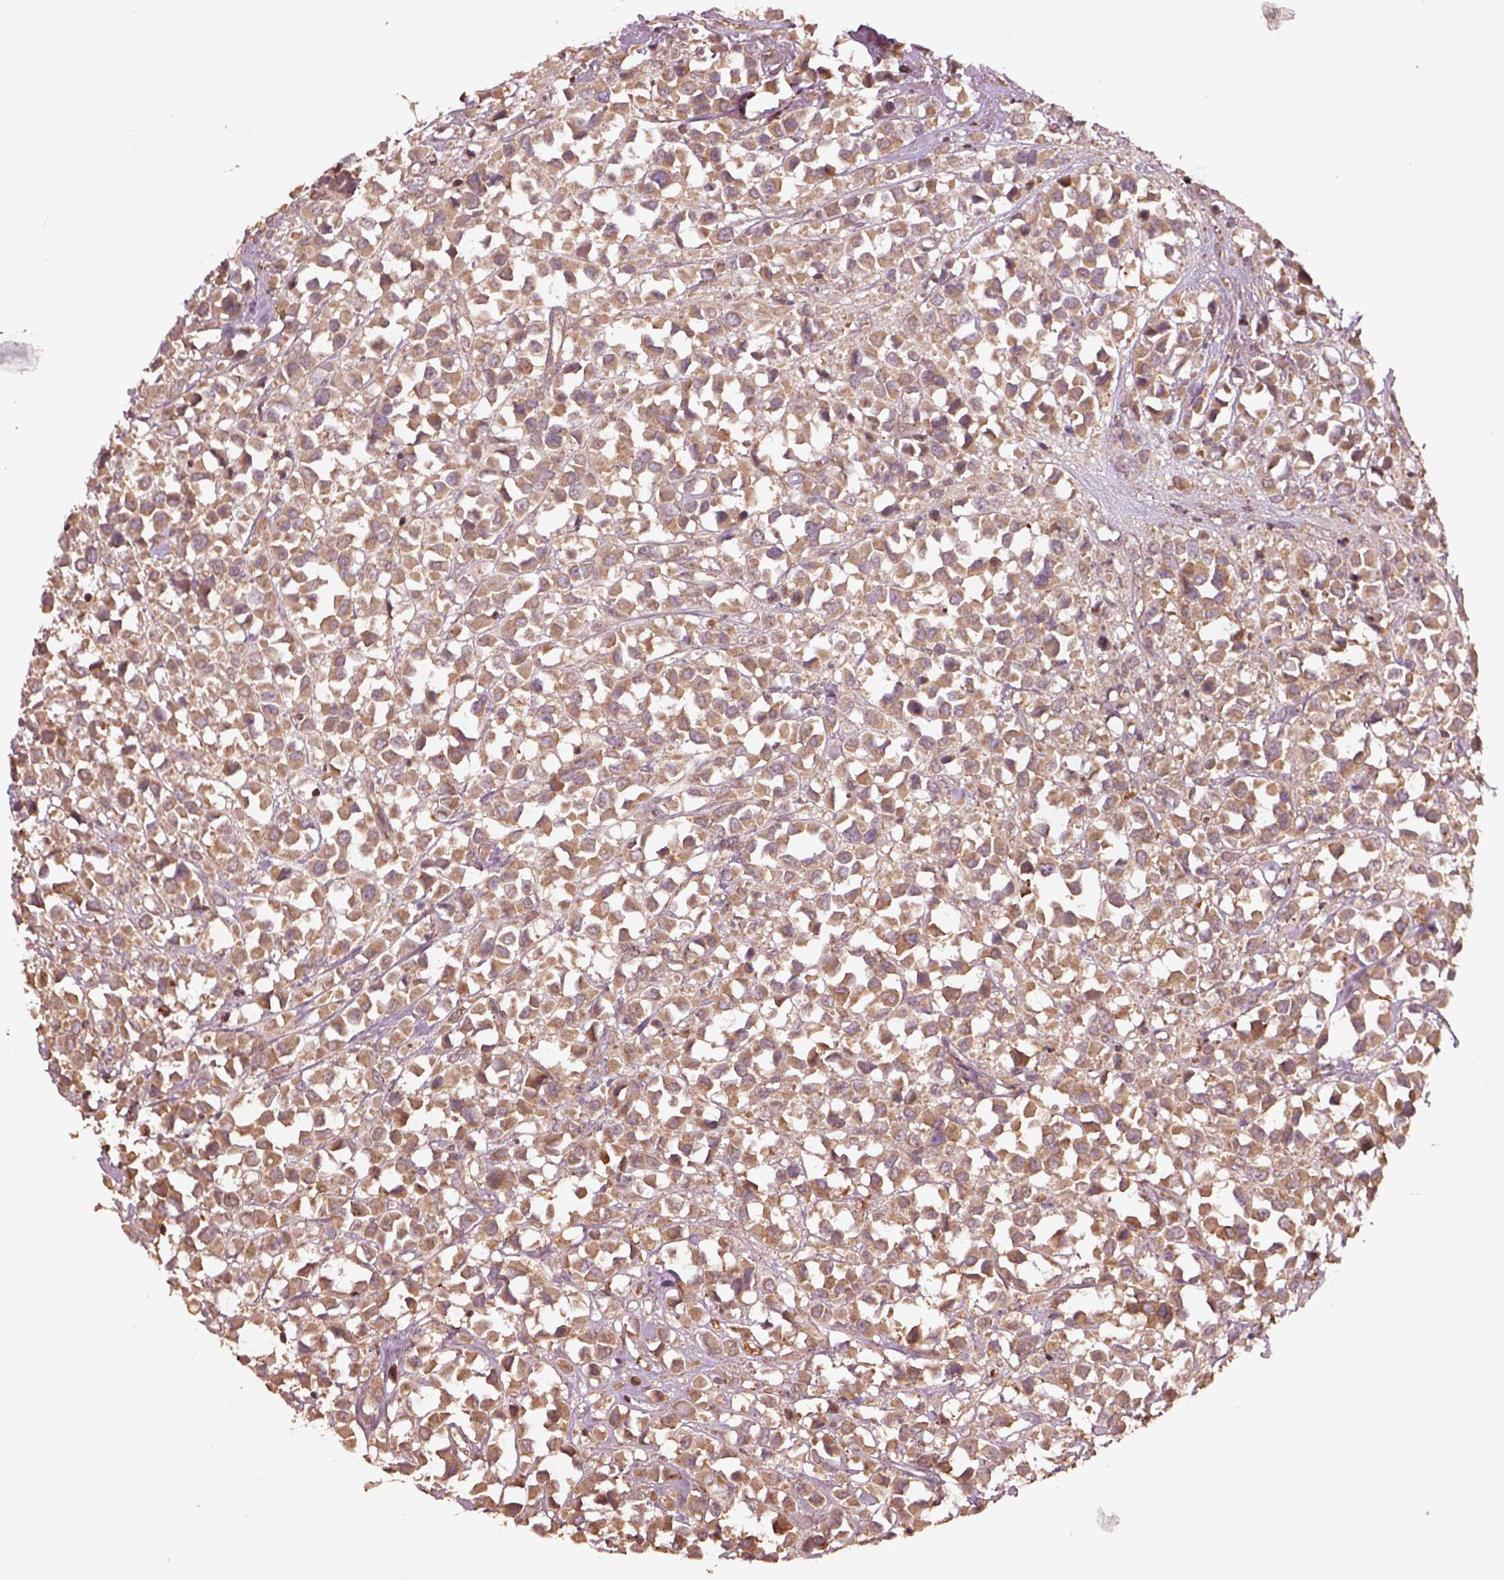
{"staining": {"intensity": "moderate", "quantity": ">75%", "location": "cytoplasmic/membranous"}, "tissue": "breast cancer", "cell_type": "Tumor cells", "image_type": "cancer", "snomed": [{"axis": "morphology", "description": "Duct carcinoma"}, {"axis": "topography", "description": "Breast"}], "caption": "Immunohistochemistry (IHC) image of invasive ductal carcinoma (breast) stained for a protein (brown), which shows medium levels of moderate cytoplasmic/membranous positivity in about >75% of tumor cells.", "gene": "TRADD", "patient": {"sex": "female", "age": 61}}